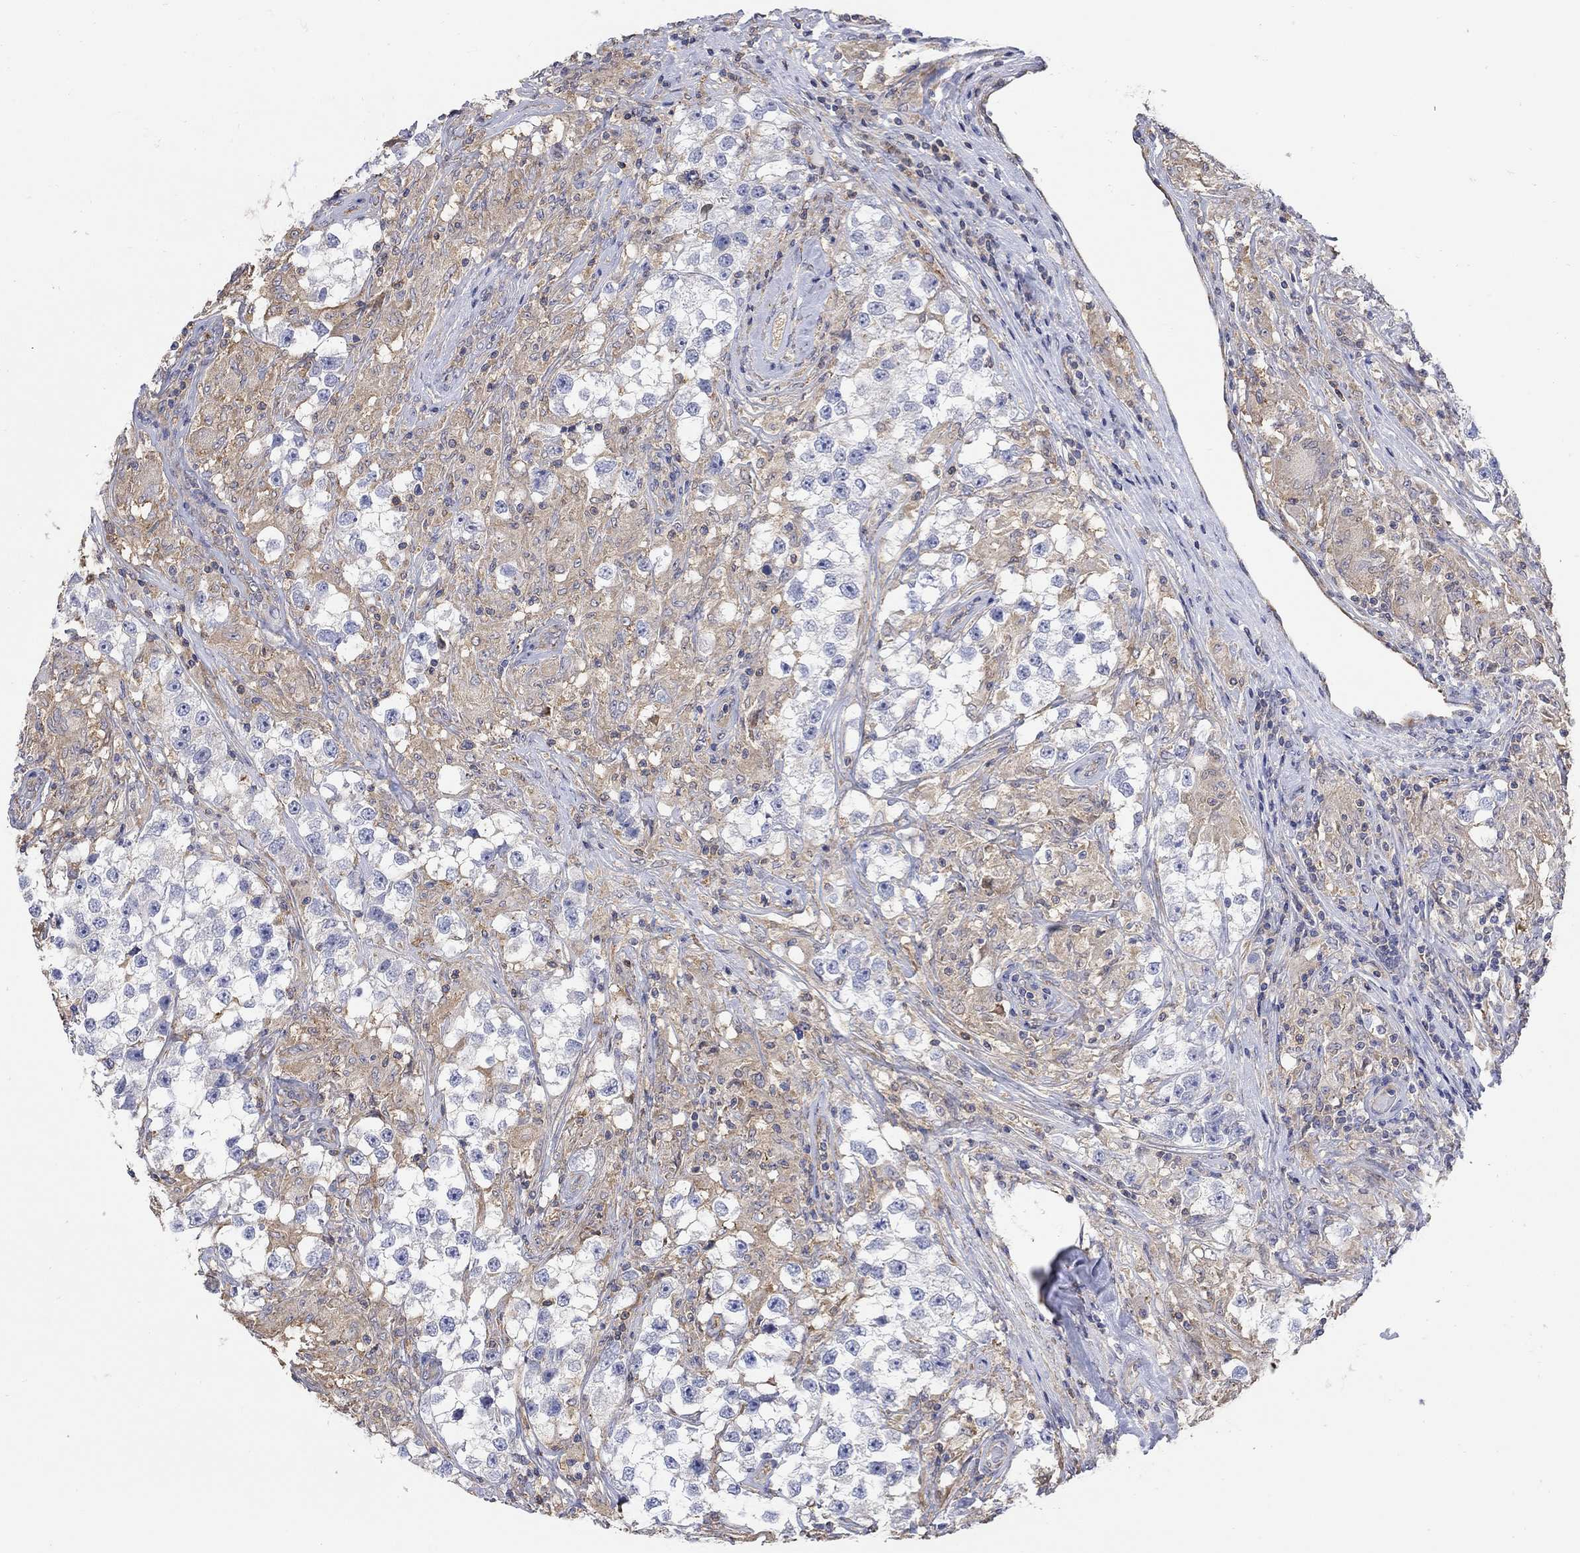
{"staining": {"intensity": "negative", "quantity": "none", "location": "none"}, "tissue": "testis cancer", "cell_type": "Tumor cells", "image_type": "cancer", "snomed": [{"axis": "morphology", "description": "Seminoma, NOS"}, {"axis": "topography", "description": "Testis"}], "caption": "Tumor cells are negative for brown protein staining in testis cancer (seminoma).", "gene": "TEKT3", "patient": {"sex": "male", "age": 46}}